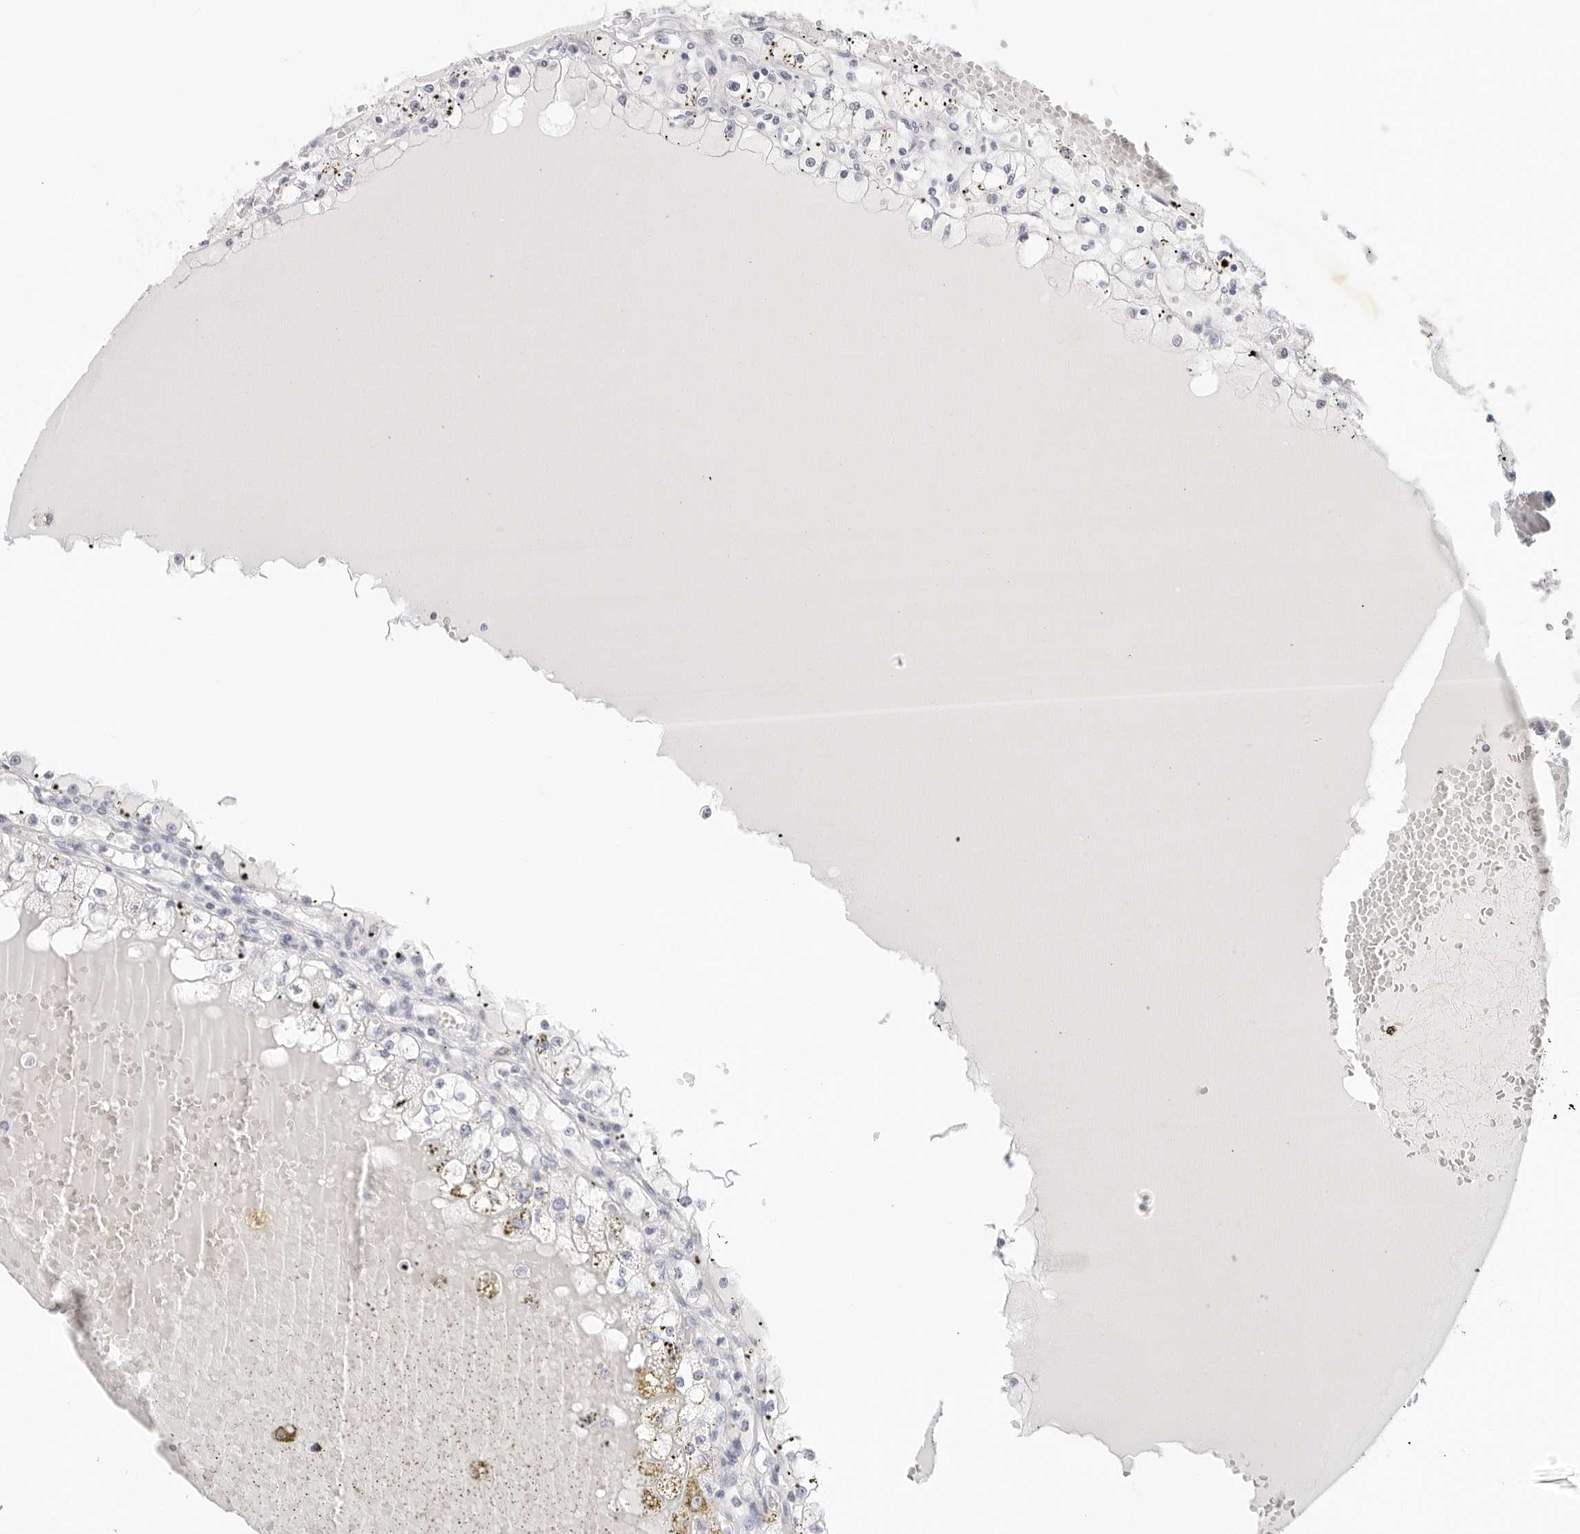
{"staining": {"intensity": "negative", "quantity": "none", "location": "none"}, "tissue": "renal cancer", "cell_type": "Tumor cells", "image_type": "cancer", "snomed": [{"axis": "morphology", "description": "Adenocarcinoma, NOS"}, {"axis": "topography", "description": "Kidney"}], "caption": "Immunohistochemical staining of human renal cancer (adenocarcinoma) displays no significant positivity in tumor cells. The staining is performed using DAB brown chromogen with nuclei counter-stained in using hematoxylin.", "gene": "AGMAT", "patient": {"sex": "male", "age": 56}}